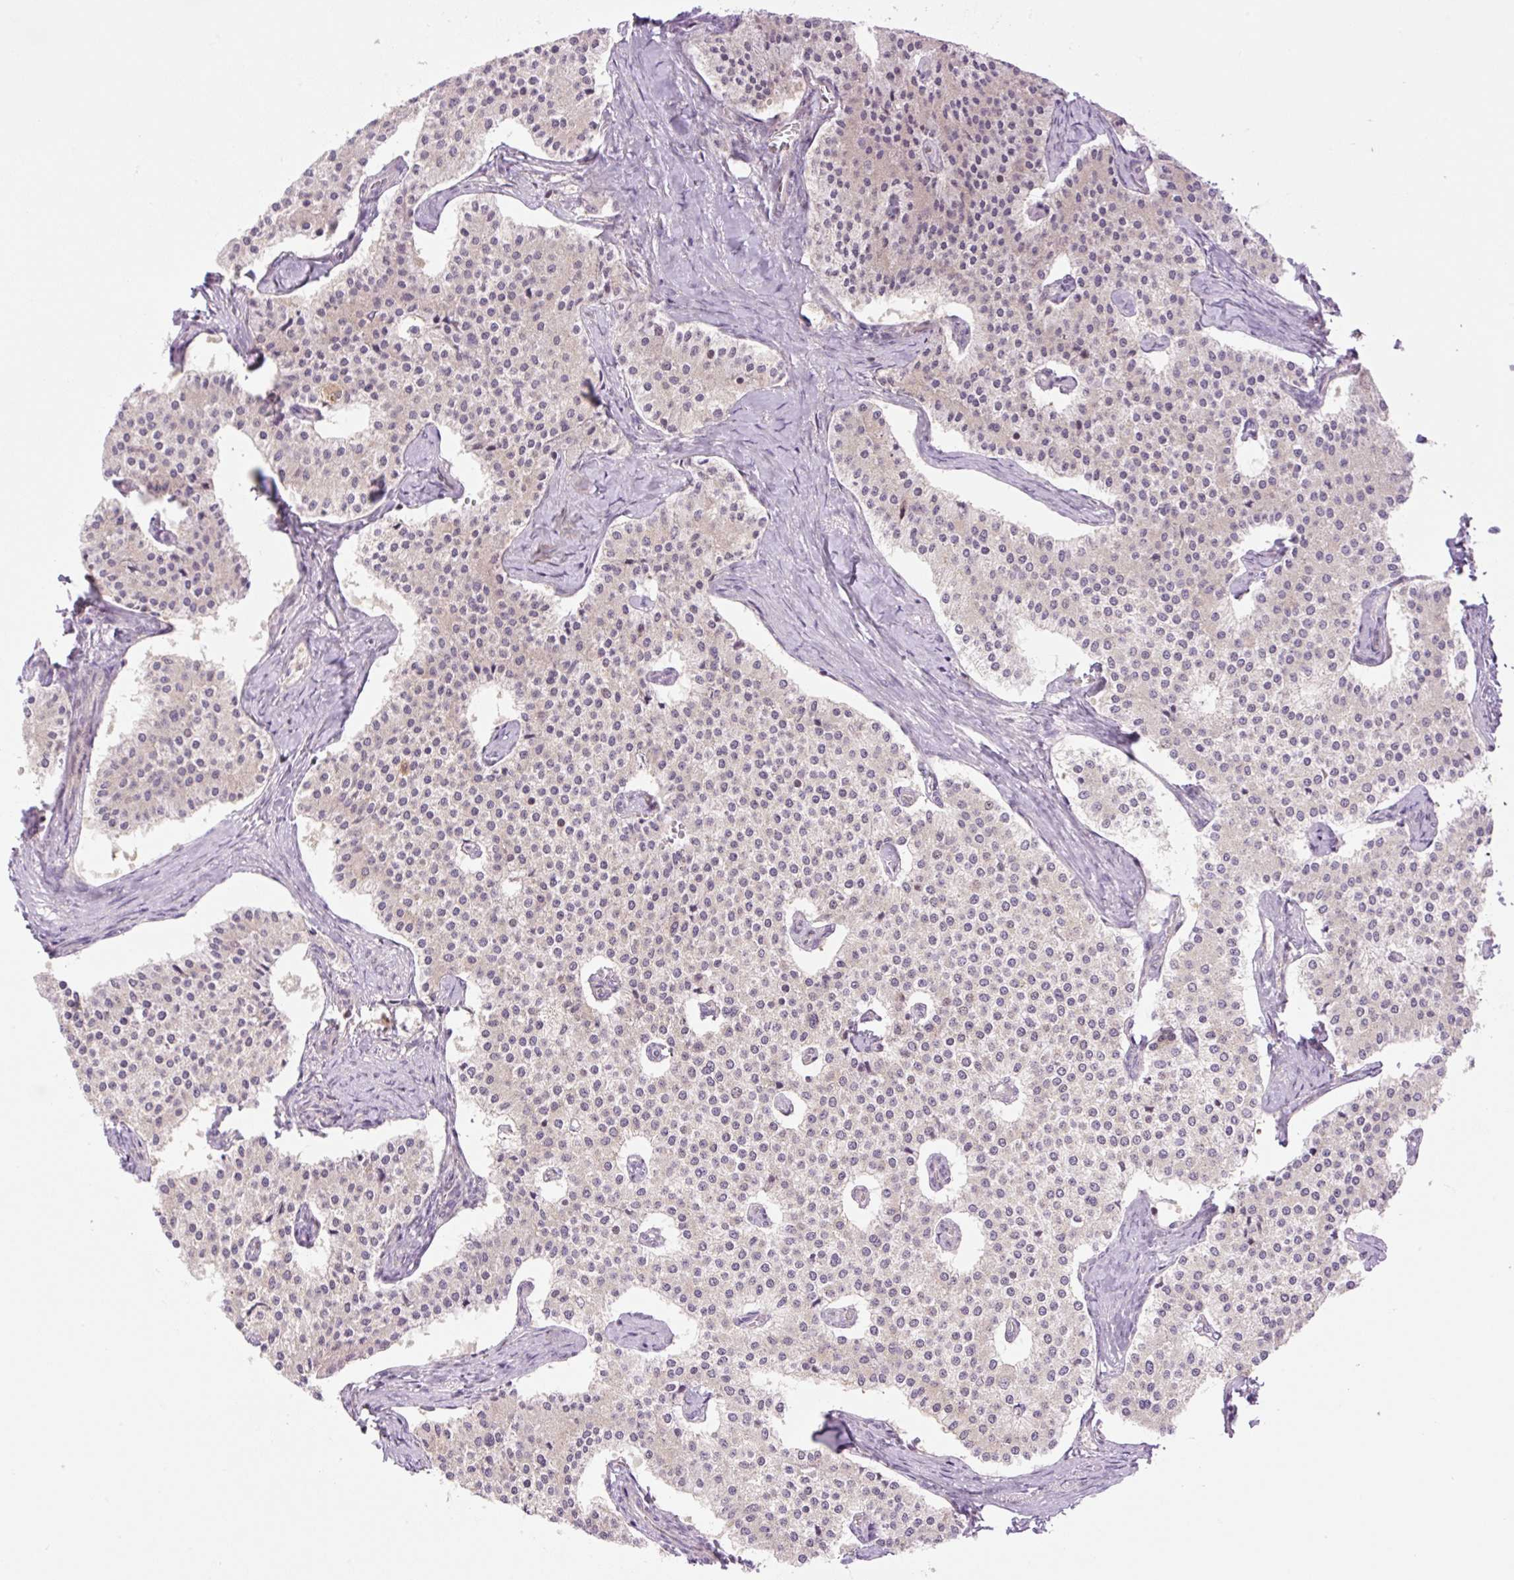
{"staining": {"intensity": "weak", "quantity": "25%-75%", "location": "cytoplasmic/membranous,nuclear"}, "tissue": "carcinoid", "cell_type": "Tumor cells", "image_type": "cancer", "snomed": [{"axis": "morphology", "description": "Carcinoid, malignant, NOS"}, {"axis": "topography", "description": "Colon"}], "caption": "Malignant carcinoid stained for a protein reveals weak cytoplasmic/membranous and nuclear positivity in tumor cells. The staining was performed using DAB (3,3'-diaminobenzidine) to visualize the protein expression in brown, while the nuclei were stained in blue with hematoxylin (Magnification: 20x).", "gene": "ZNF394", "patient": {"sex": "female", "age": 52}}